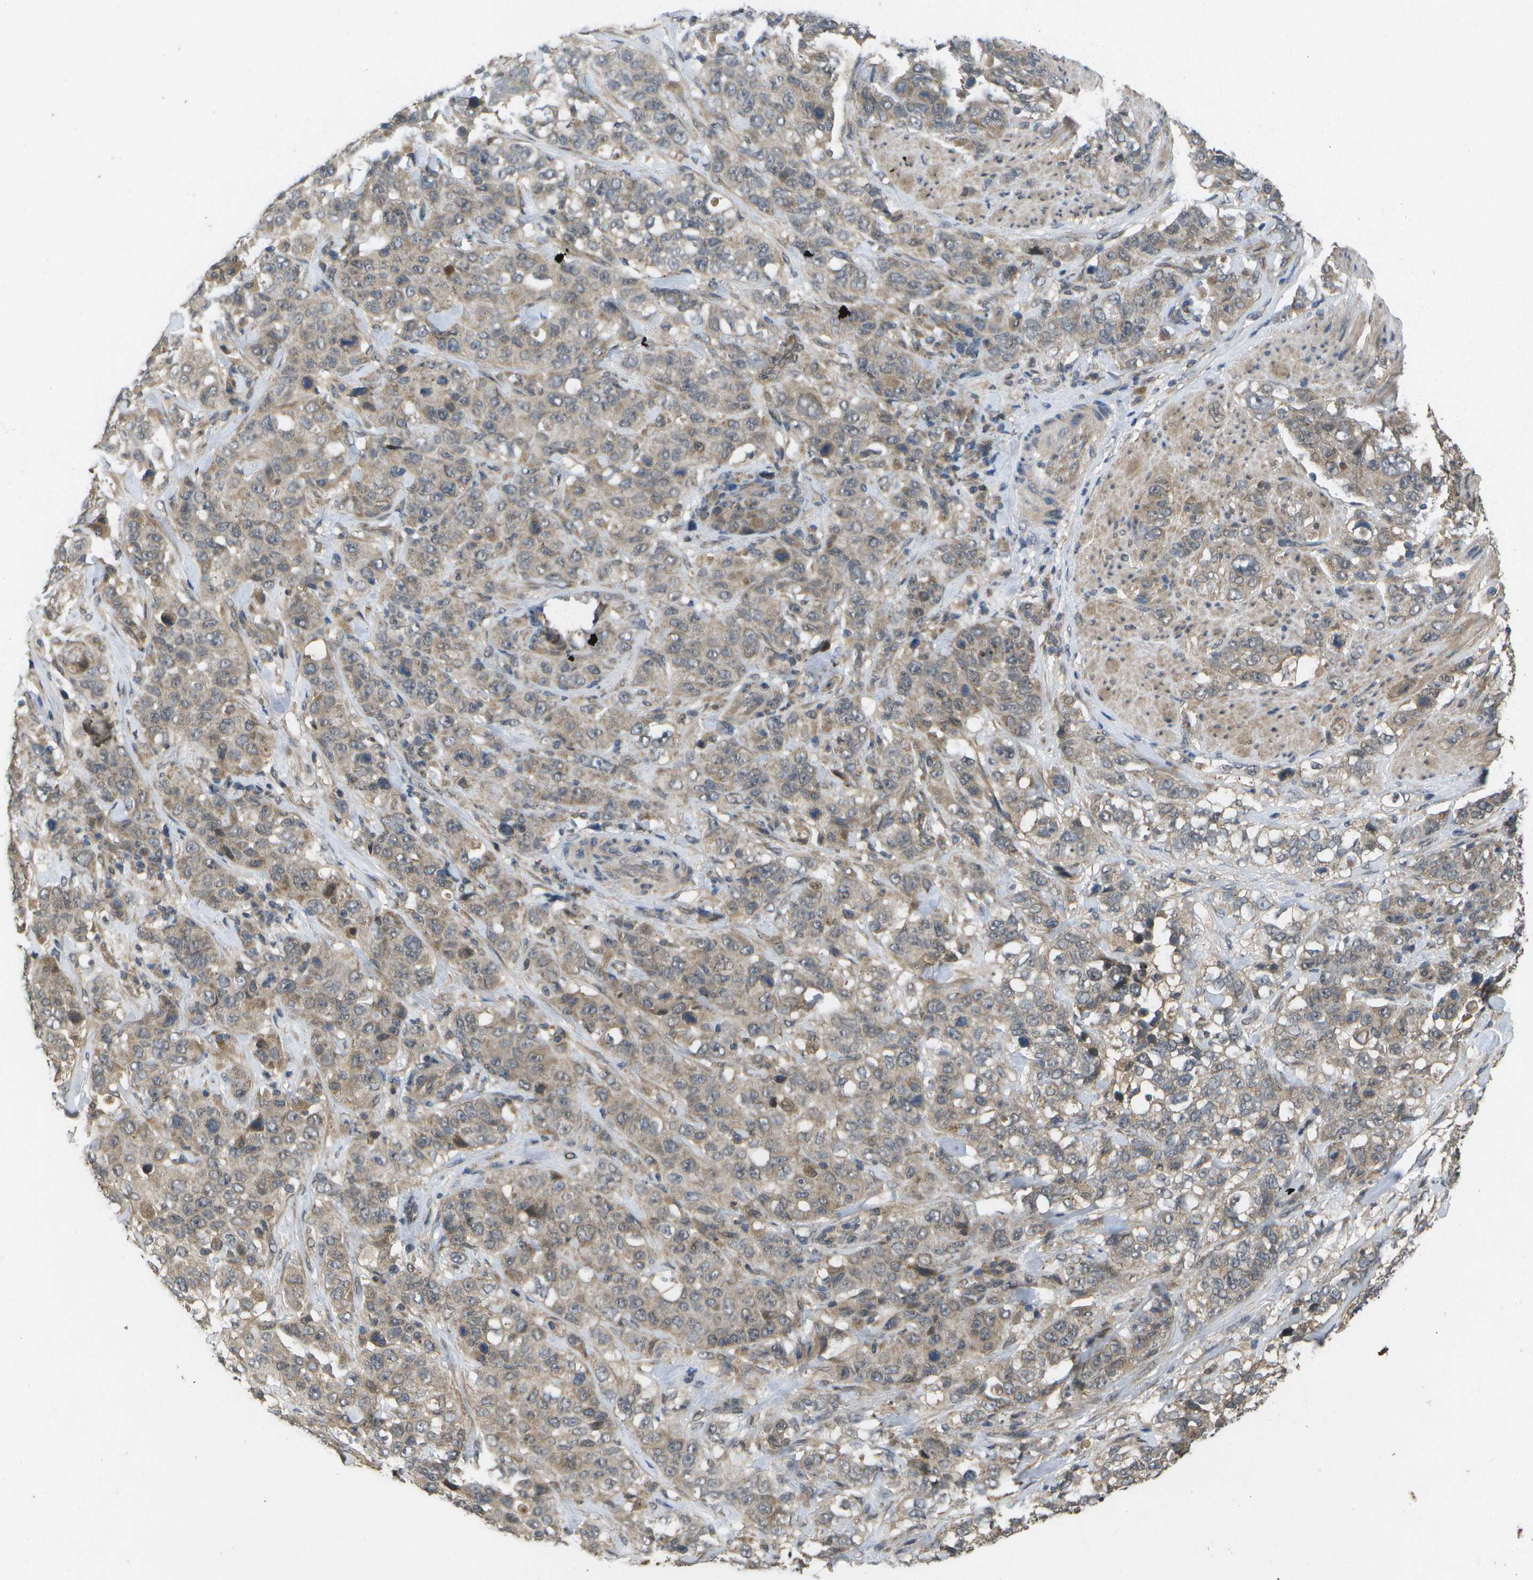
{"staining": {"intensity": "moderate", "quantity": ">75%", "location": "cytoplasmic/membranous"}, "tissue": "stomach cancer", "cell_type": "Tumor cells", "image_type": "cancer", "snomed": [{"axis": "morphology", "description": "Adenocarcinoma, NOS"}, {"axis": "topography", "description": "Stomach"}], "caption": "Human adenocarcinoma (stomach) stained with a brown dye exhibits moderate cytoplasmic/membranous positive staining in about >75% of tumor cells.", "gene": "ALAS1", "patient": {"sex": "male", "age": 48}}